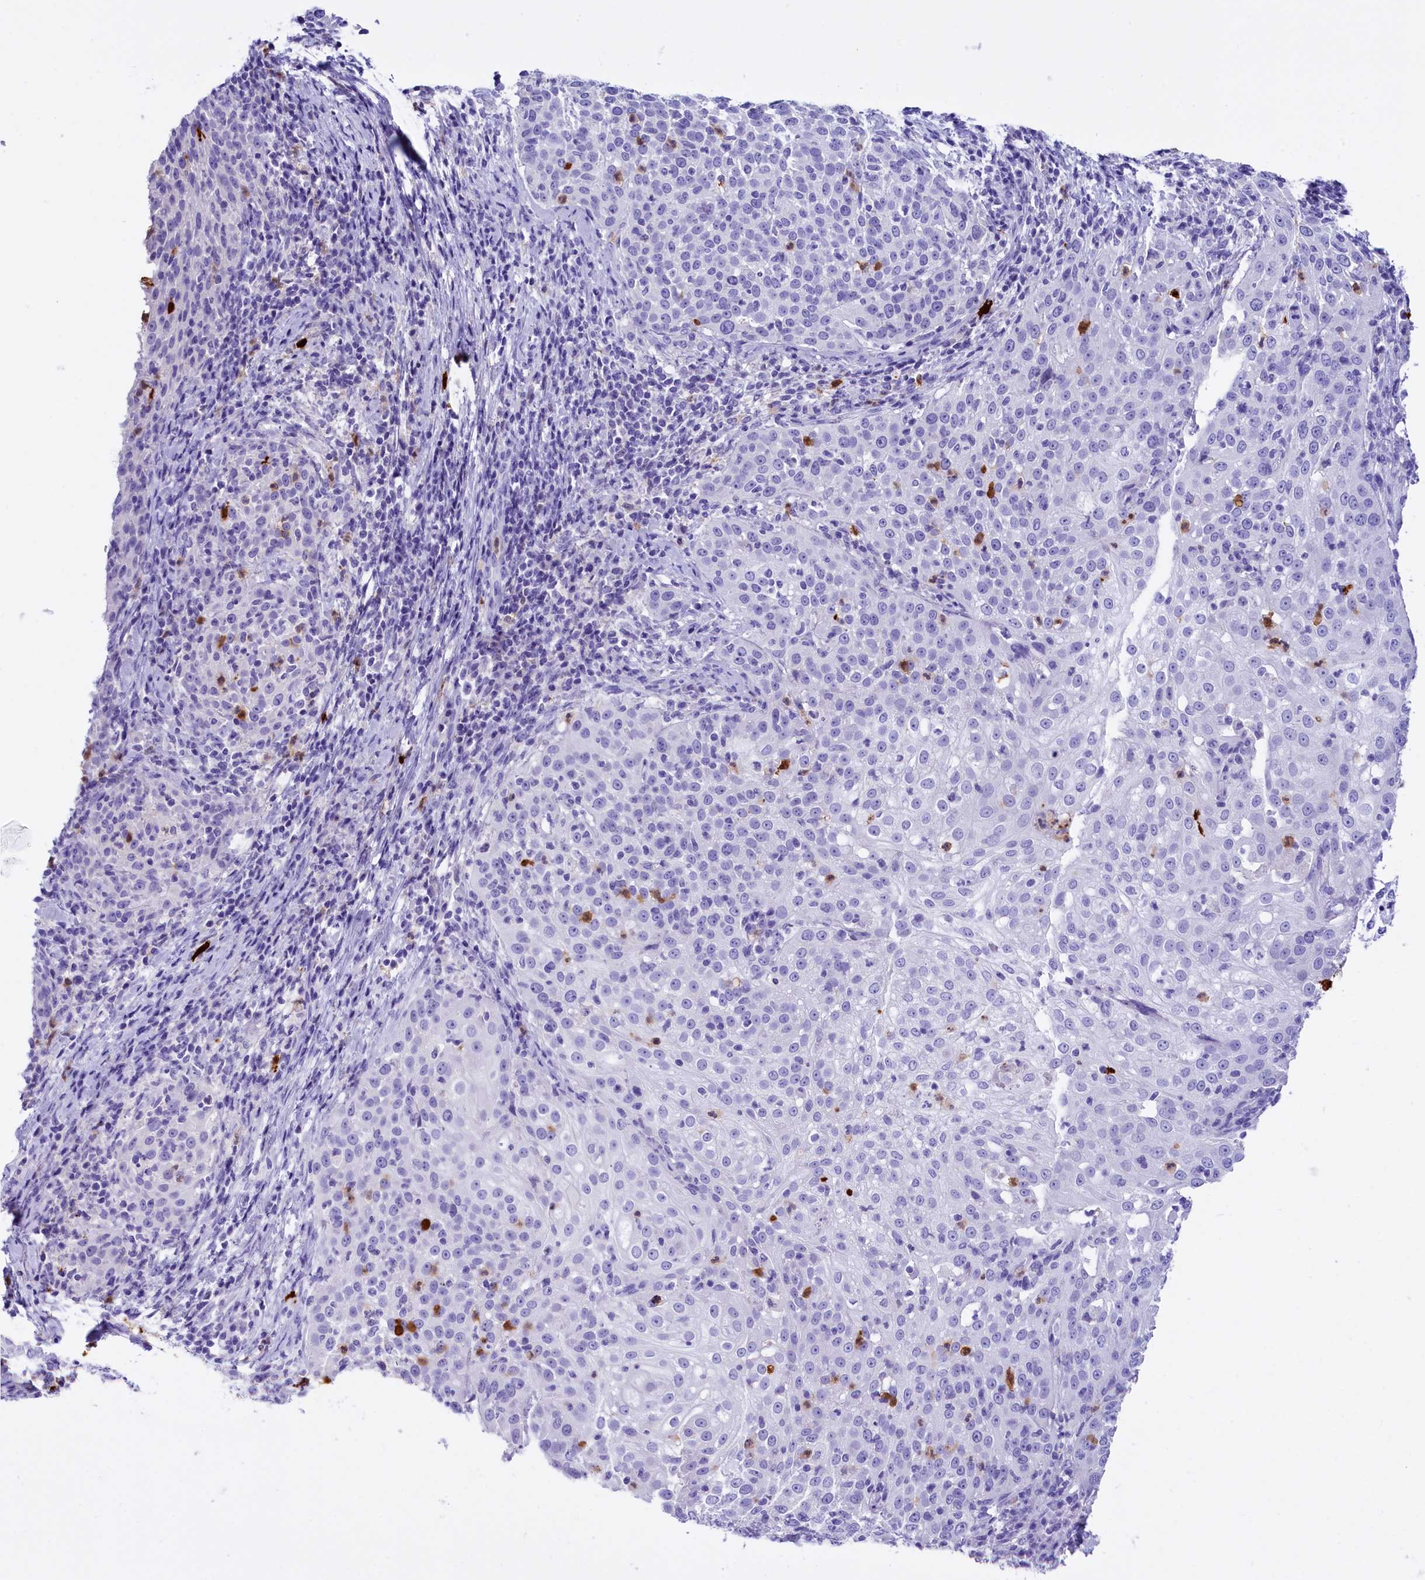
{"staining": {"intensity": "negative", "quantity": "none", "location": "none"}, "tissue": "cervical cancer", "cell_type": "Tumor cells", "image_type": "cancer", "snomed": [{"axis": "morphology", "description": "Squamous cell carcinoma, NOS"}, {"axis": "topography", "description": "Cervix"}], "caption": "IHC image of neoplastic tissue: human cervical cancer stained with DAB displays no significant protein expression in tumor cells.", "gene": "CLC", "patient": {"sex": "female", "age": 57}}